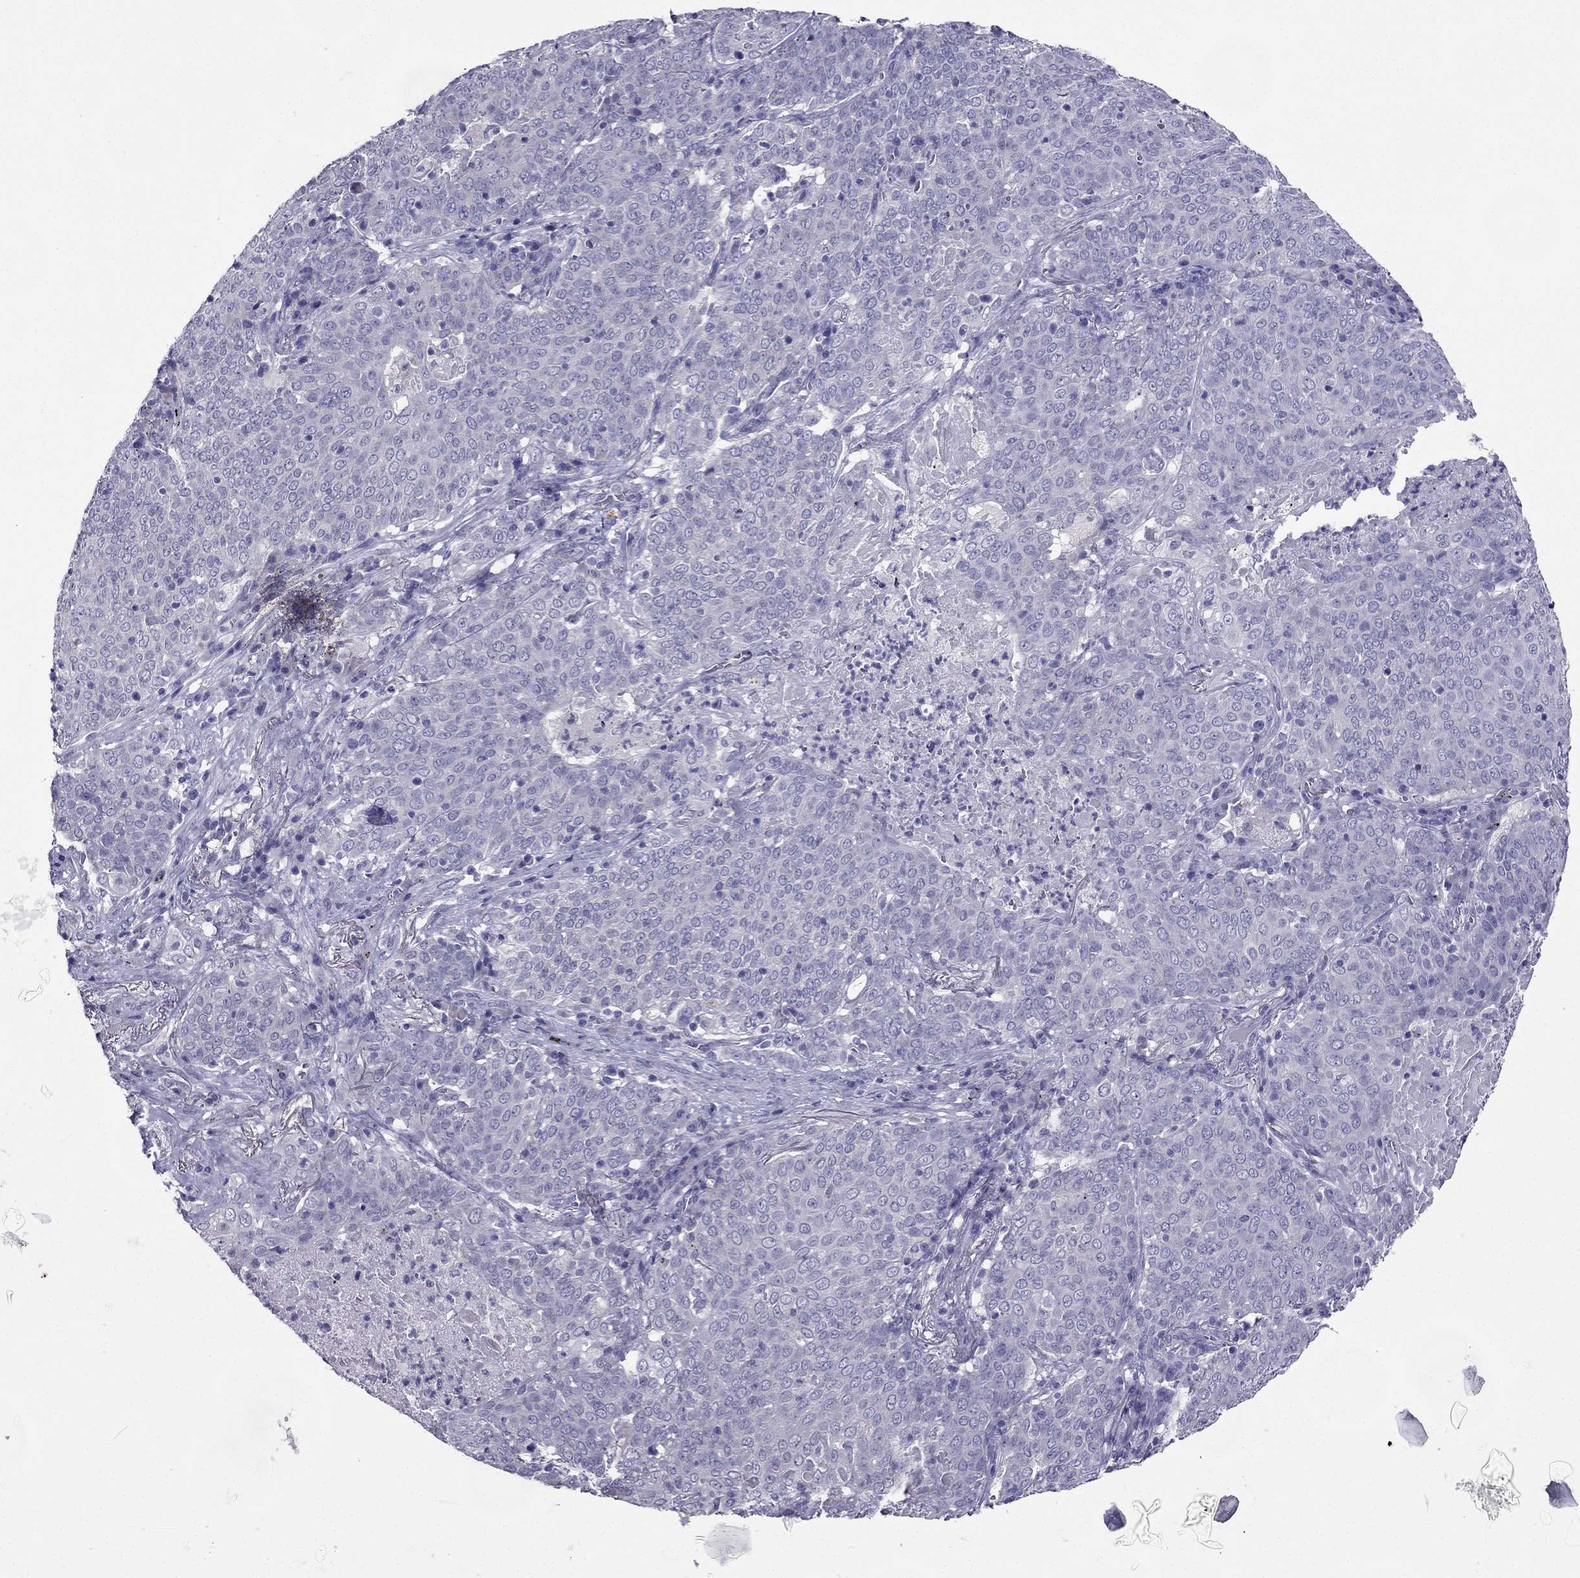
{"staining": {"intensity": "negative", "quantity": "none", "location": "none"}, "tissue": "lung cancer", "cell_type": "Tumor cells", "image_type": "cancer", "snomed": [{"axis": "morphology", "description": "Squamous cell carcinoma, NOS"}, {"axis": "topography", "description": "Lung"}], "caption": "There is no significant positivity in tumor cells of lung cancer.", "gene": "ZNF541", "patient": {"sex": "male", "age": 82}}